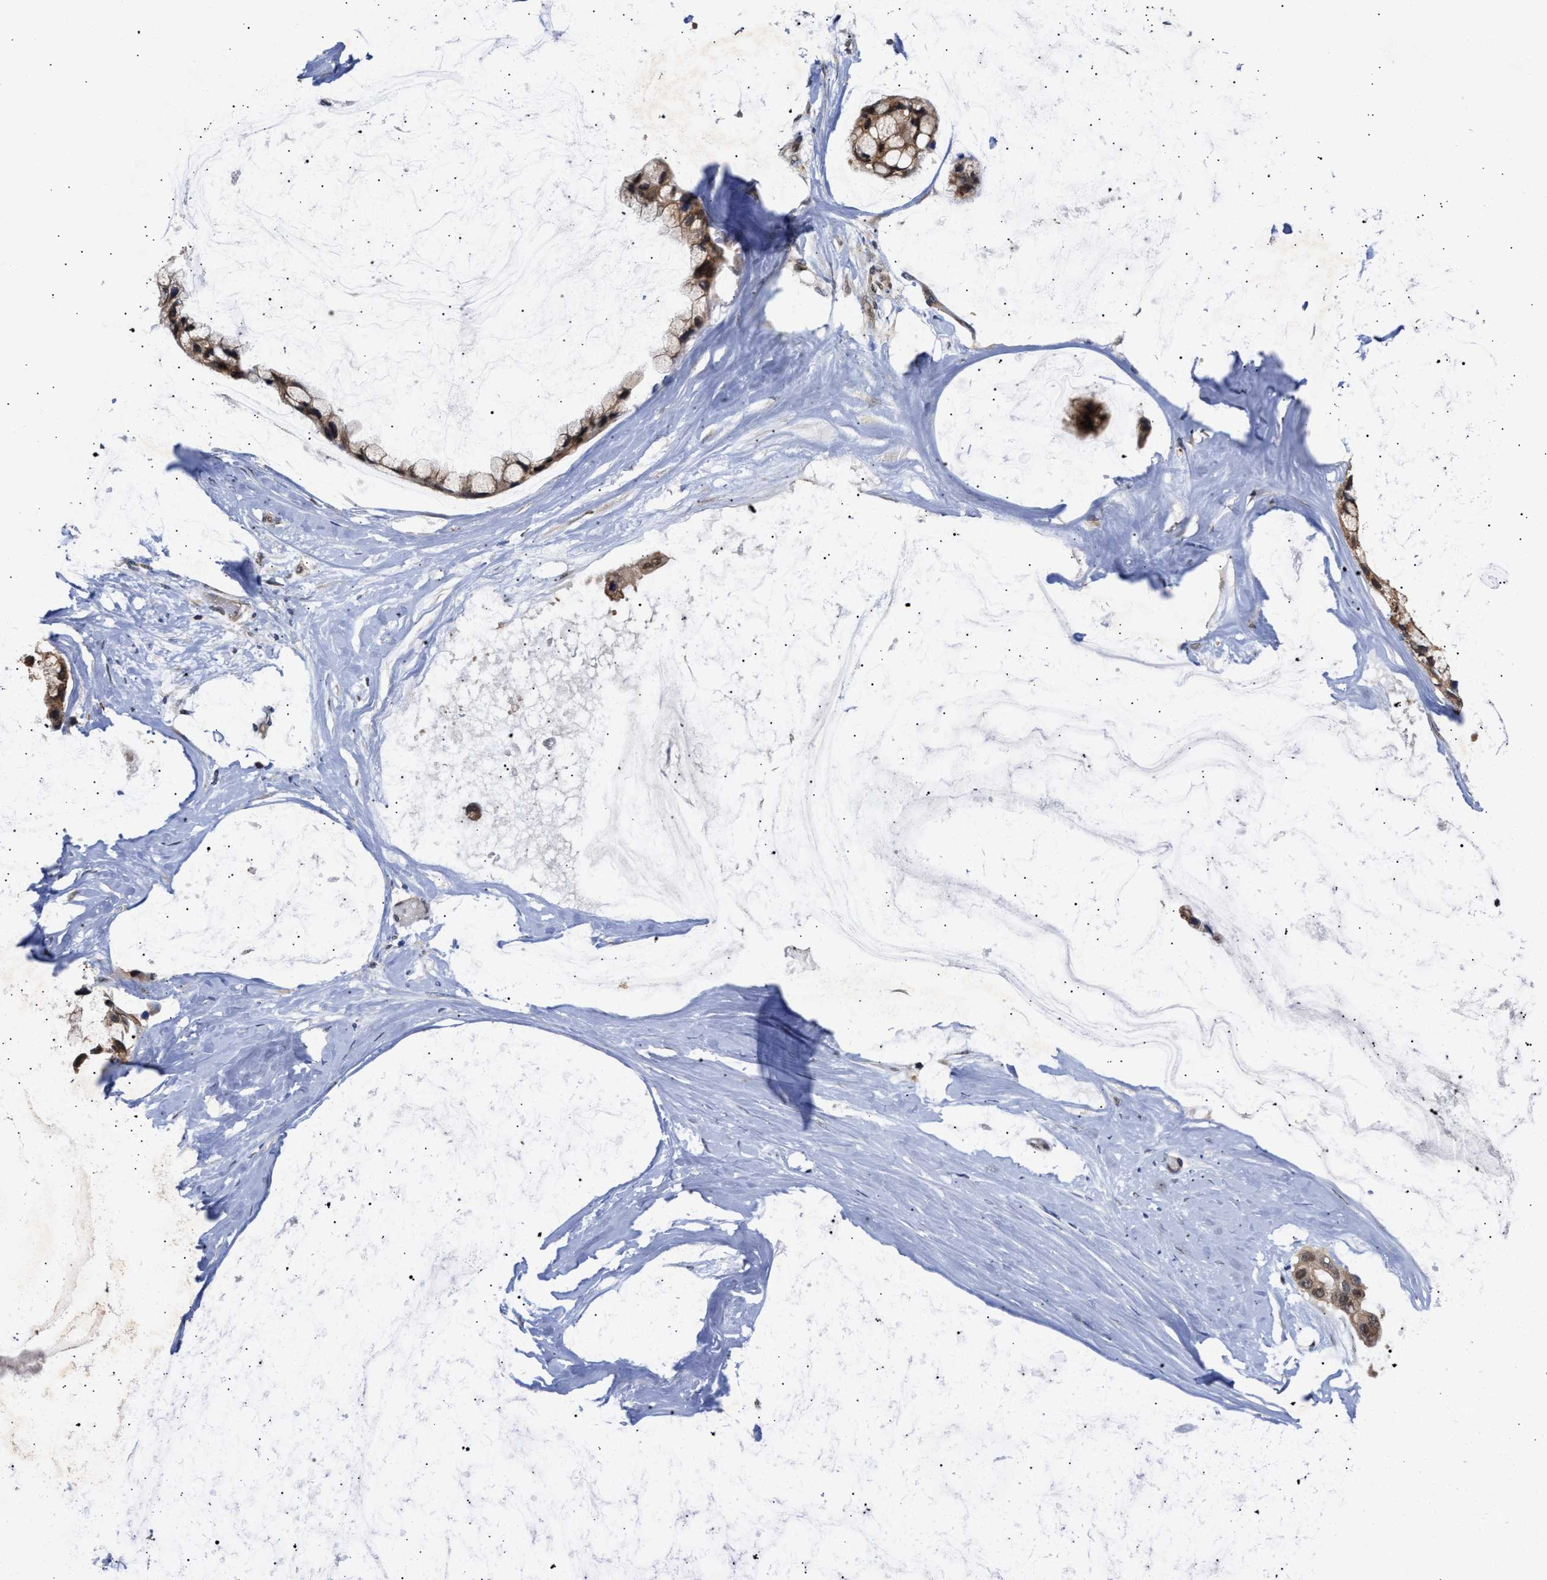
{"staining": {"intensity": "moderate", "quantity": ">75%", "location": "cytoplasmic/membranous"}, "tissue": "ovarian cancer", "cell_type": "Tumor cells", "image_type": "cancer", "snomed": [{"axis": "morphology", "description": "Cystadenocarcinoma, mucinous, NOS"}, {"axis": "topography", "description": "Ovary"}], "caption": "A photomicrograph showing moderate cytoplasmic/membranous positivity in about >75% of tumor cells in ovarian mucinous cystadenocarcinoma, as visualized by brown immunohistochemical staining.", "gene": "CLIP2", "patient": {"sex": "female", "age": 39}}